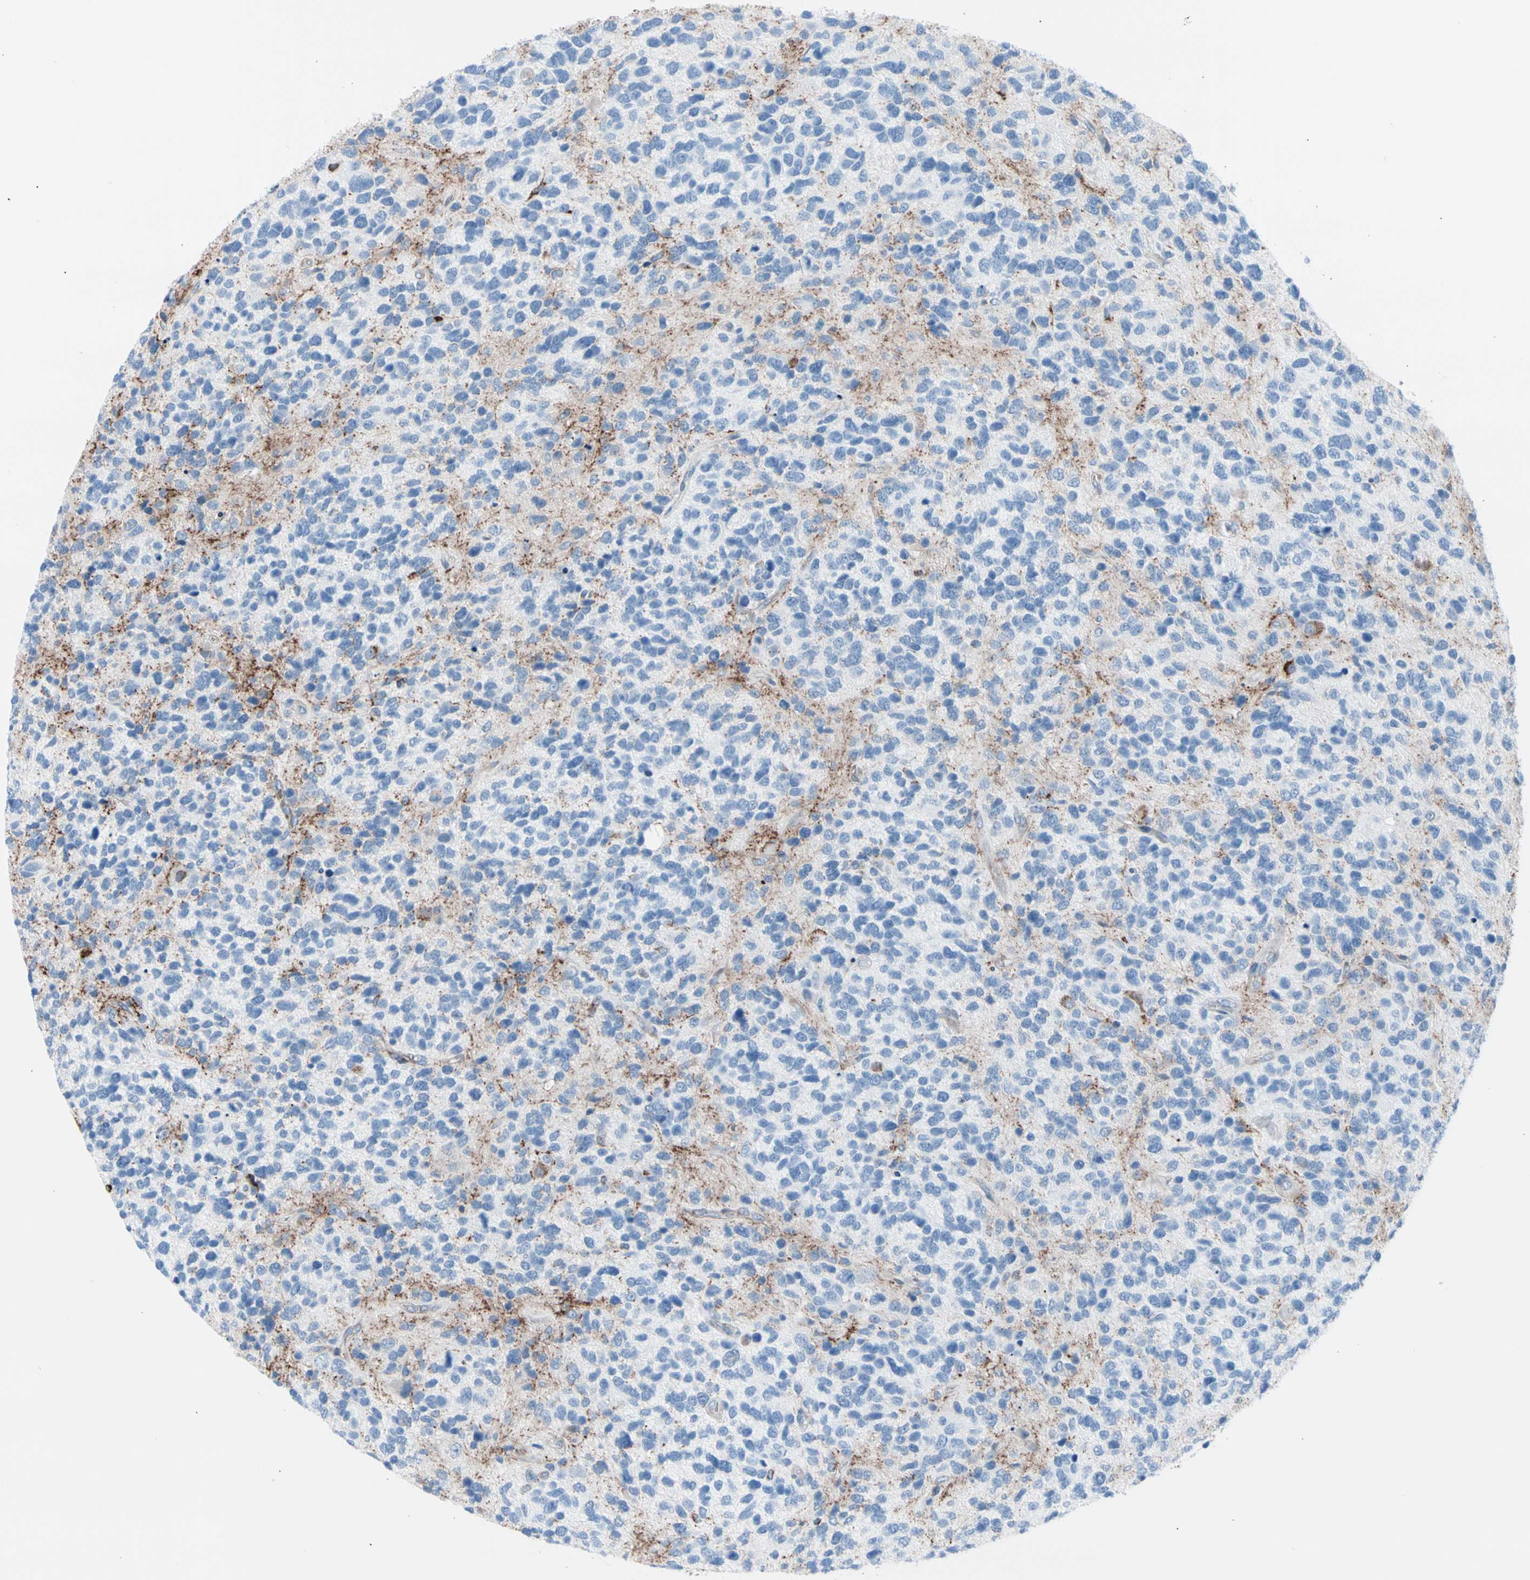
{"staining": {"intensity": "negative", "quantity": "none", "location": "none"}, "tissue": "glioma", "cell_type": "Tumor cells", "image_type": "cancer", "snomed": [{"axis": "morphology", "description": "Glioma, malignant, High grade"}, {"axis": "topography", "description": "Brain"}], "caption": "The image exhibits no staining of tumor cells in glioma. Brightfield microscopy of immunohistochemistry stained with DAB (brown) and hematoxylin (blue), captured at high magnification.", "gene": "HK1", "patient": {"sex": "female", "age": 58}}